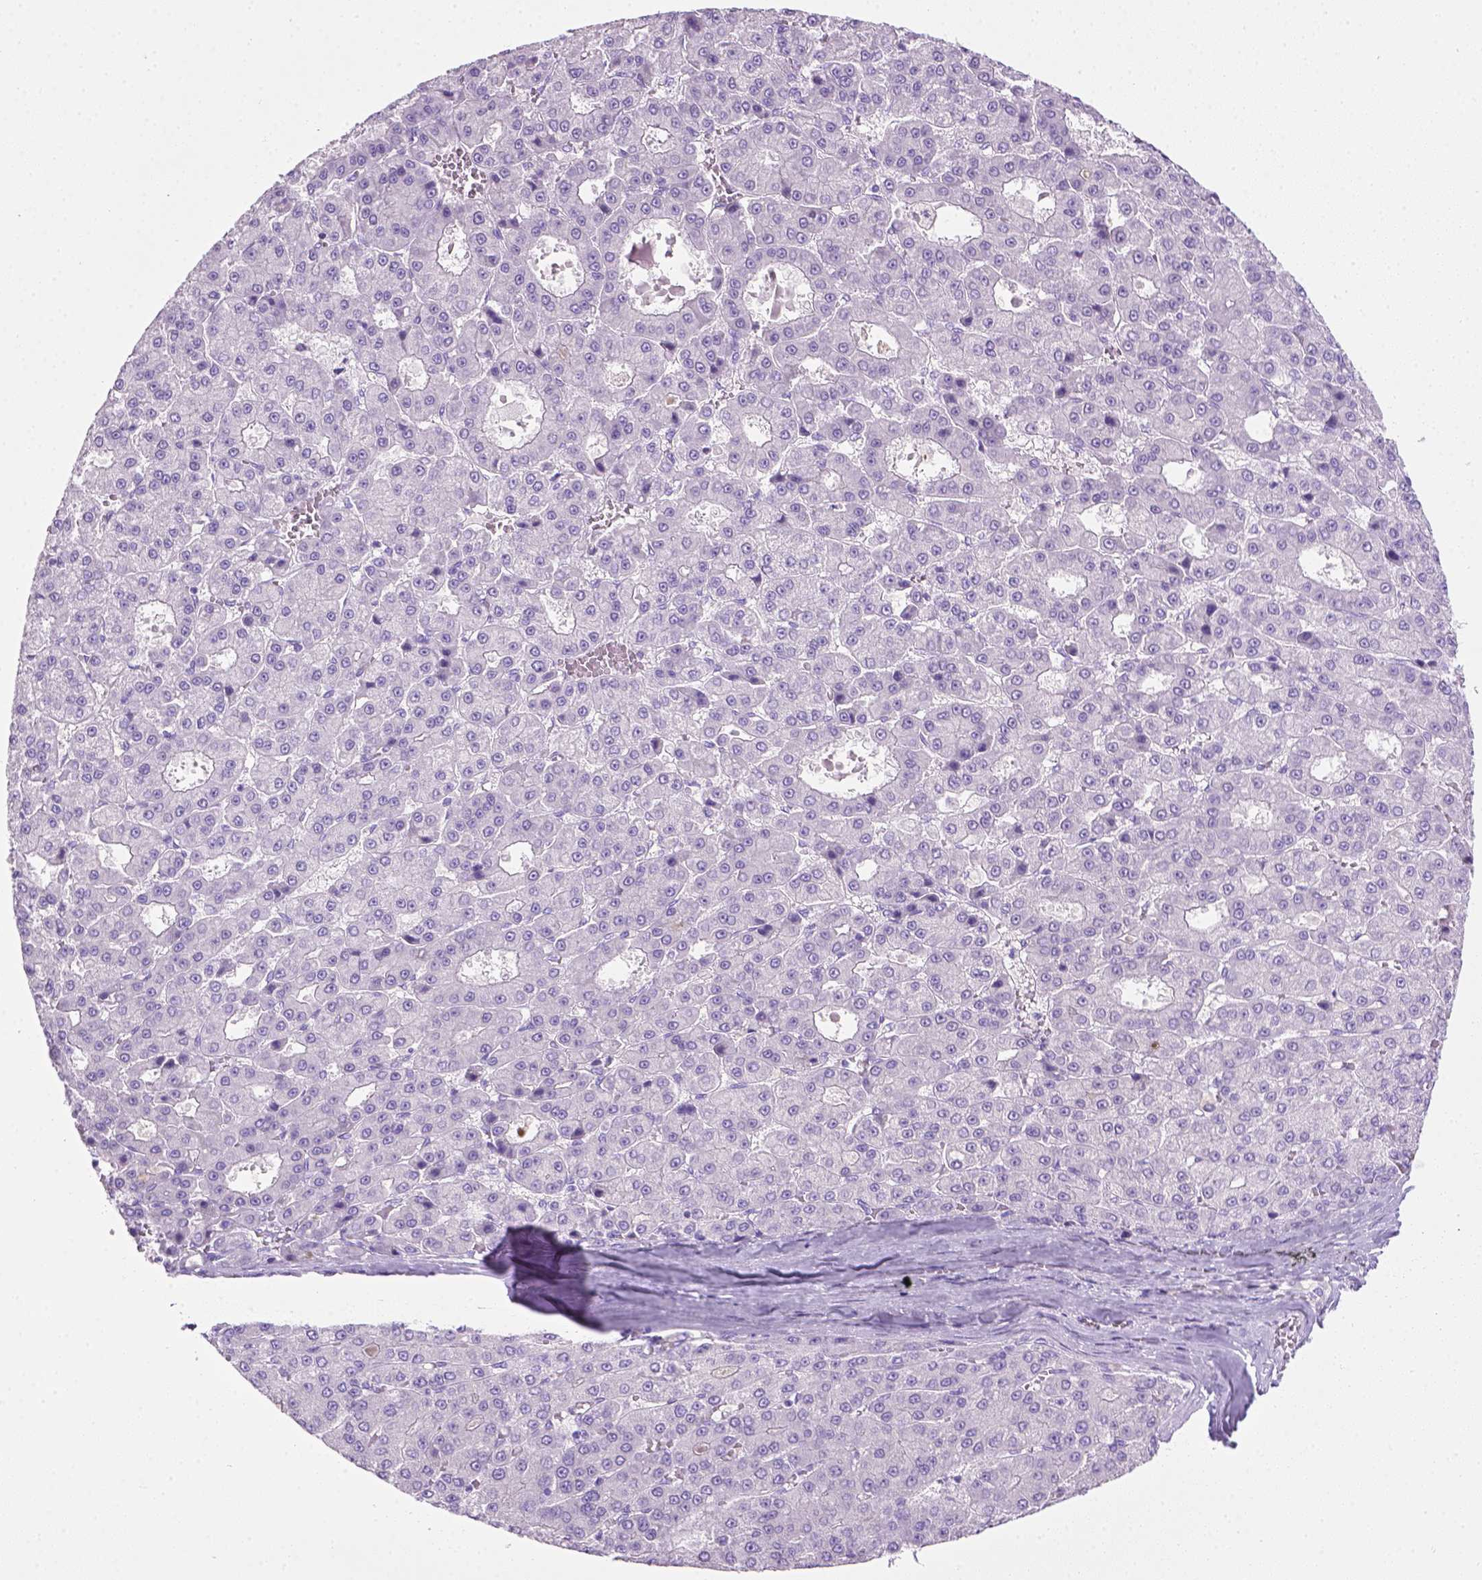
{"staining": {"intensity": "negative", "quantity": "none", "location": "none"}, "tissue": "liver cancer", "cell_type": "Tumor cells", "image_type": "cancer", "snomed": [{"axis": "morphology", "description": "Carcinoma, Hepatocellular, NOS"}, {"axis": "topography", "description": "Liver"}], "caption": "DAB immunohistochemical staining of human liver hepatocellular carcinoma reveals no significant expression in tumor cells.", "gene": "LELP1", "patient": {"sex": "male", "age": 70}}